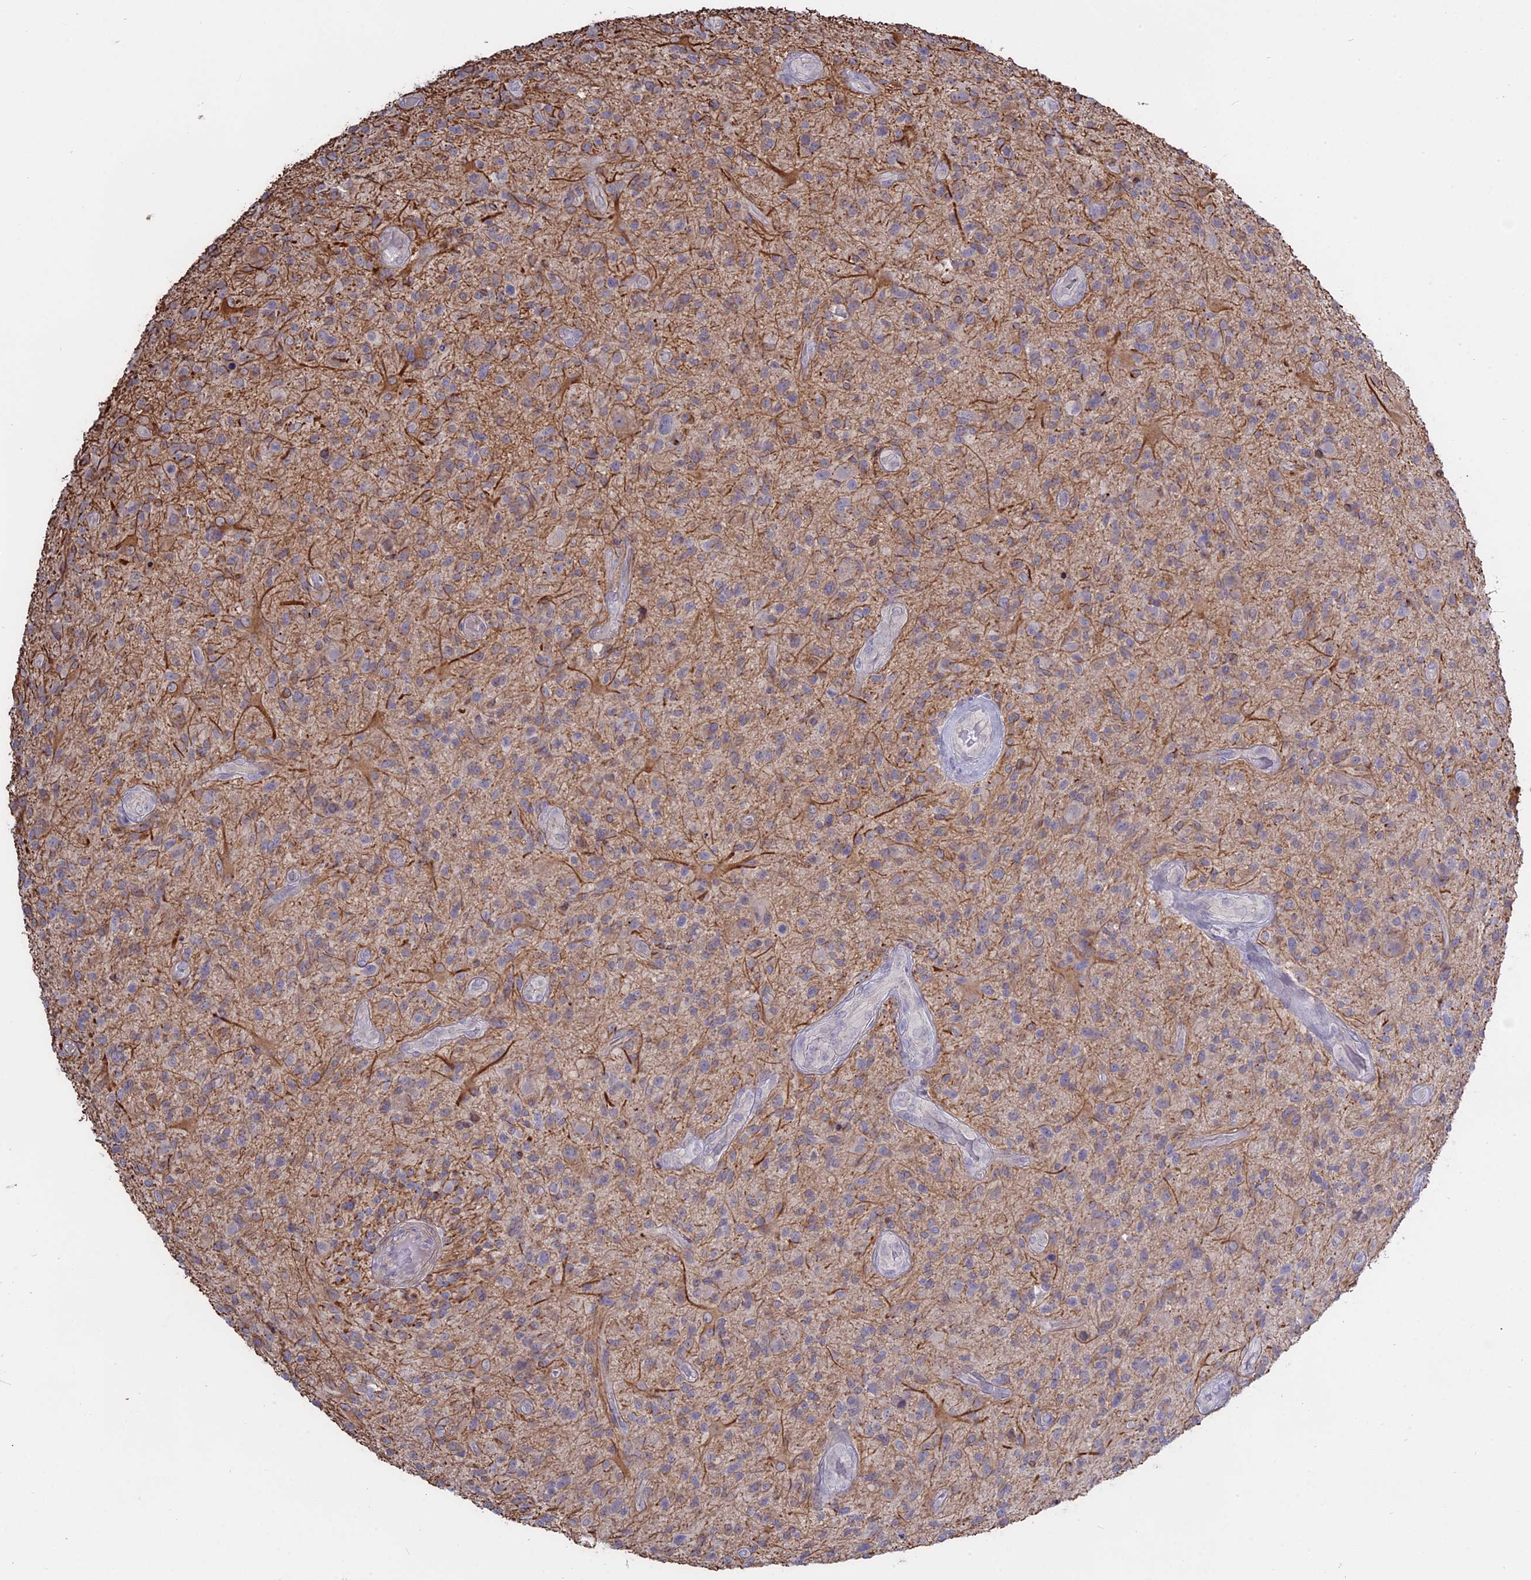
{"staining": {"intensity": "negative", "quantity": "none", "location": "none"}, "tissue": "glioma", "cell_type": "Tumor cells", "image_type": "cancer", "snomed": [{"axis": "morphology", "description": "Glioma, malignant, High grade"}, {"axis": "topography", "description": "Brain"}], "caption": "The micrograph demonstrates no significant positivity in tumor cells of glioma.", "gene": "MYO5B", "patient": {"sex": "male", "age": 47}}